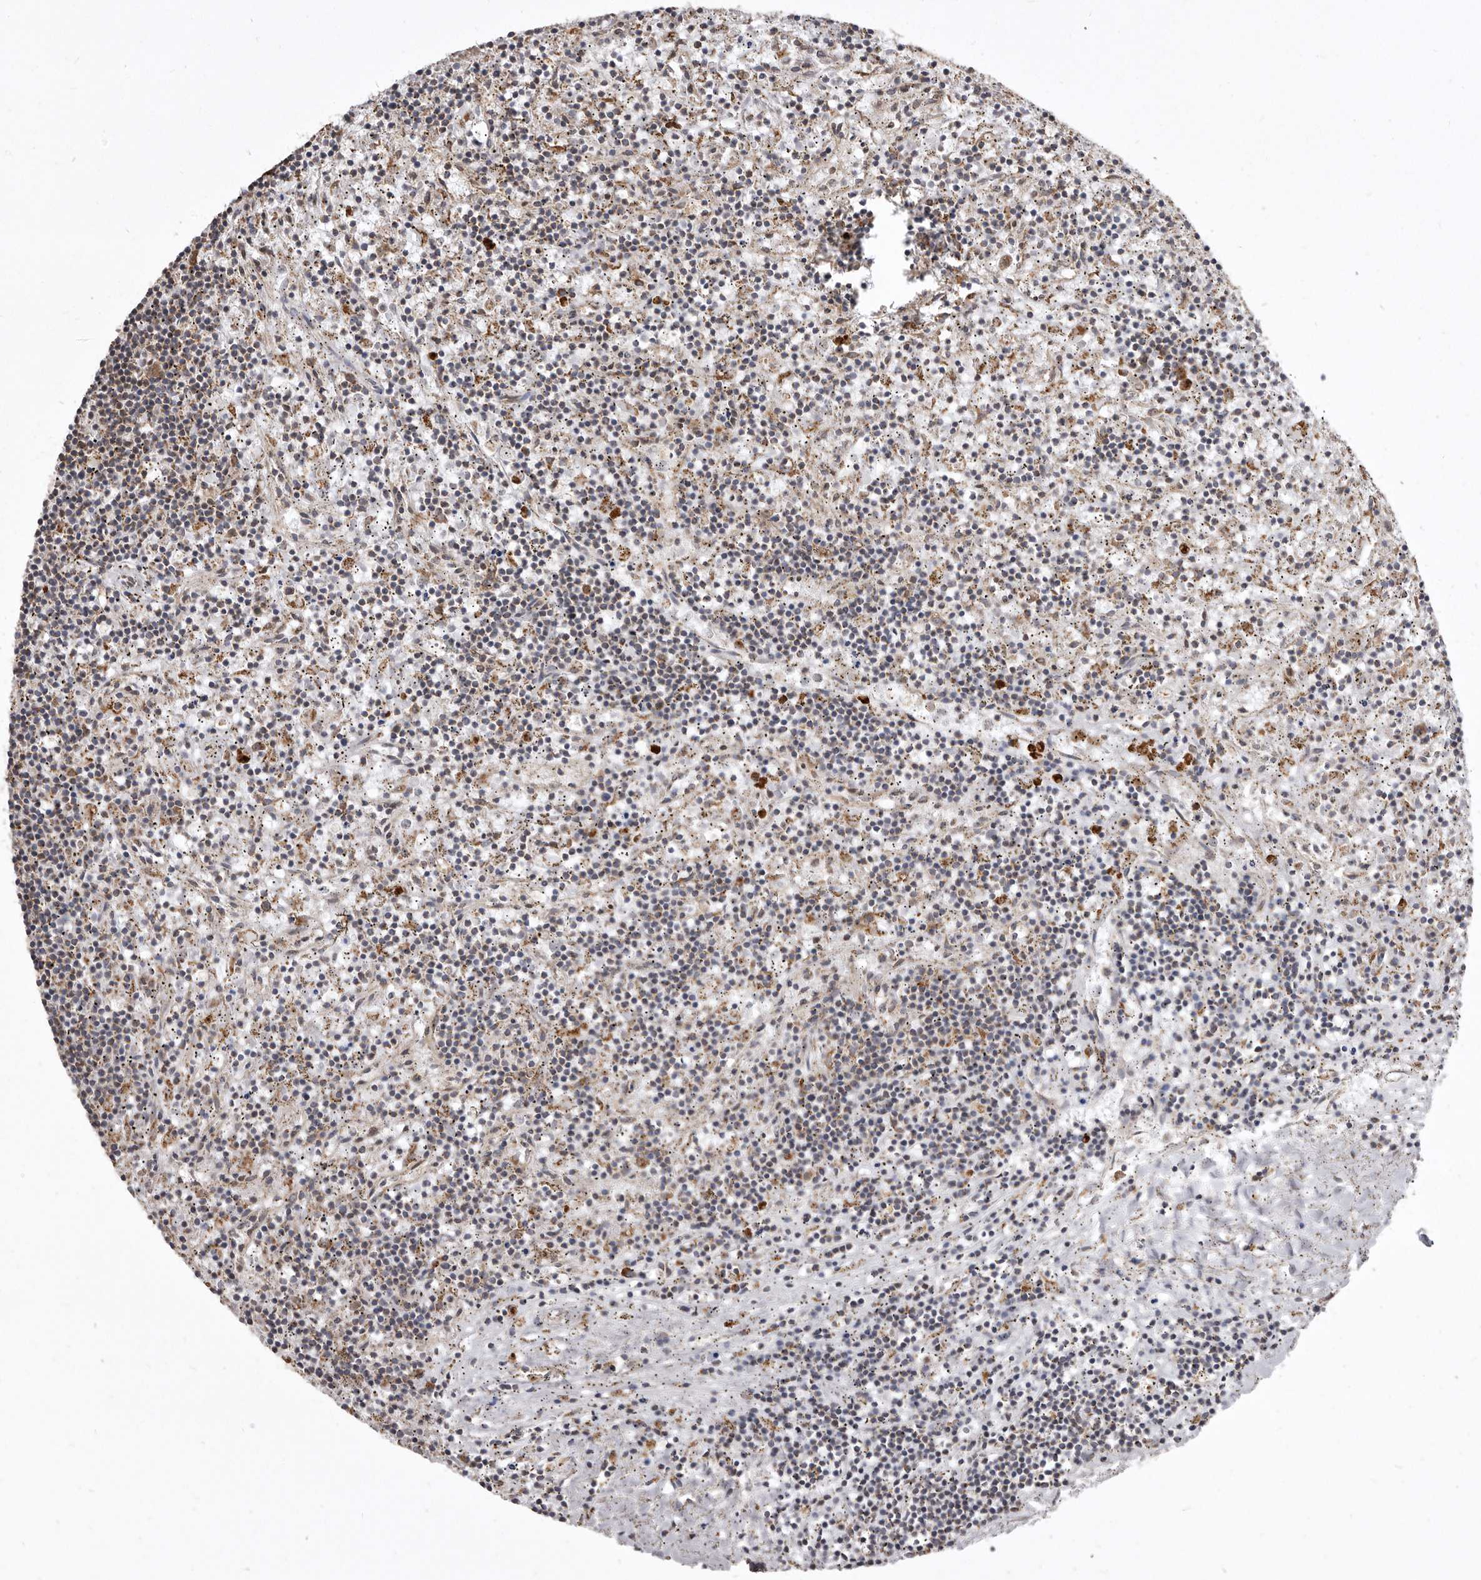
{"staining": {"intensity": "weak", "quantity": "25%-75%", "location": "cytoplasmic/membranous"}, "tissue": "lymphoma", "cell_type": "Tumor cells", "image_type": "cancer", "snomed": [{"axis": "morphology", "description": "Malignant lymphoma, non-Hodgkin's type, Low grade"}, {"axis": "topography", "description": "Spleen"}], "caption": "Immunohistochemical staining of lymphoma reveals low levels of weak cytoplasmic/membranous protein expression in approximately 25%-75% of tumor cells.", "gene": "CDK5RAP3", "patient": {"sex": "male", "age": 76}}